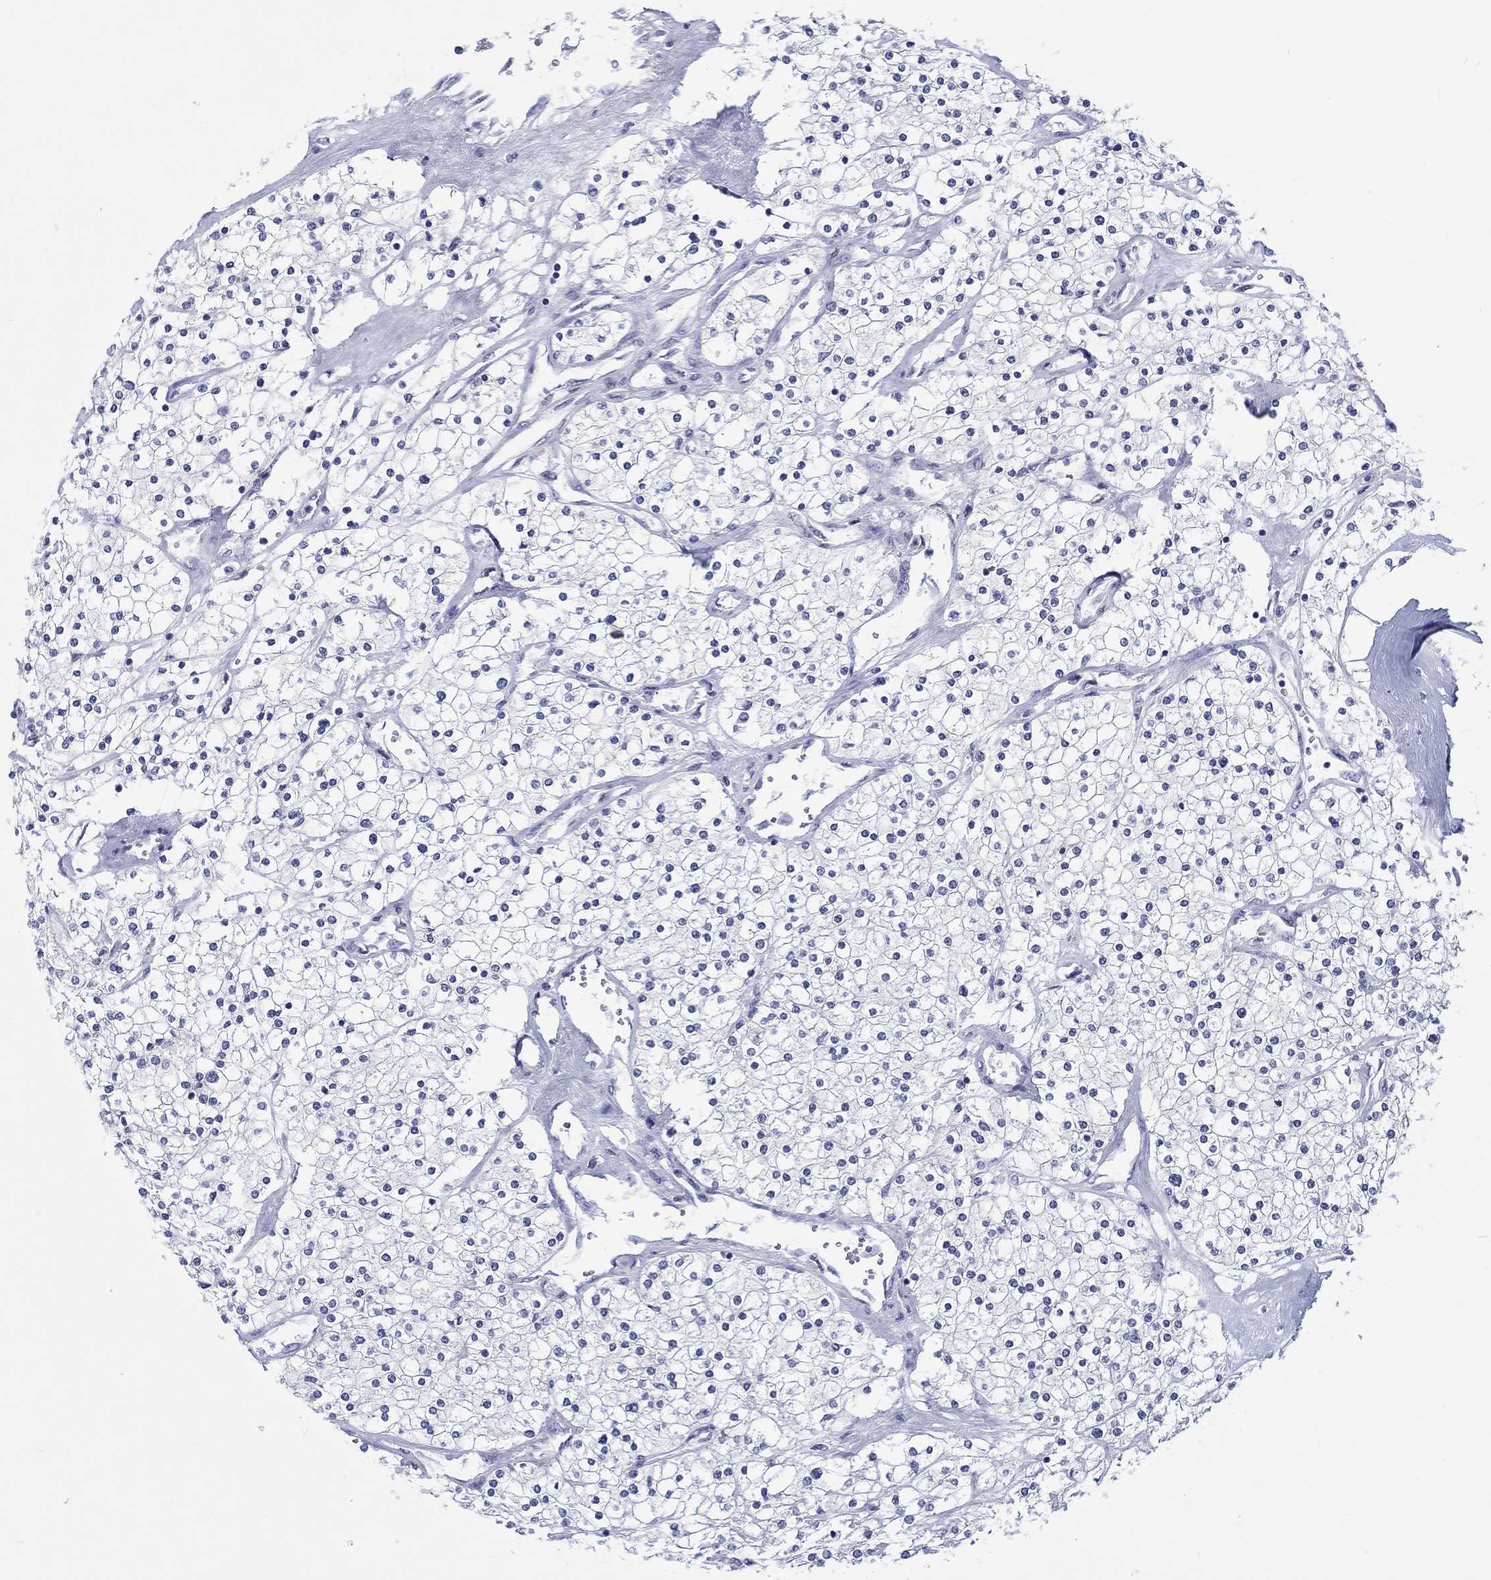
{"staining": {"intensity": "negative", "quantity": "none", "location": "none"}, "tissue": "renal cancer", "cell_type": "Tumor cells", "image_type": "cancer", "snomed": [{"axis": "morphology", "description": "Adenocarcinoma, NOS"}, {"axis": "topography", "description": "Kidney"}], "caption": "DAB (3,3'-diaminobenzidine) immunohistochemical staining of renal cancer displays no significant positivity in tumor cells. (DAB (3,3'-diaminobenzidine) immunohistochemistry with hematoxylin counter stain).", "gene": "H1-1", "patient": {"sex": "male", "age": 80}}